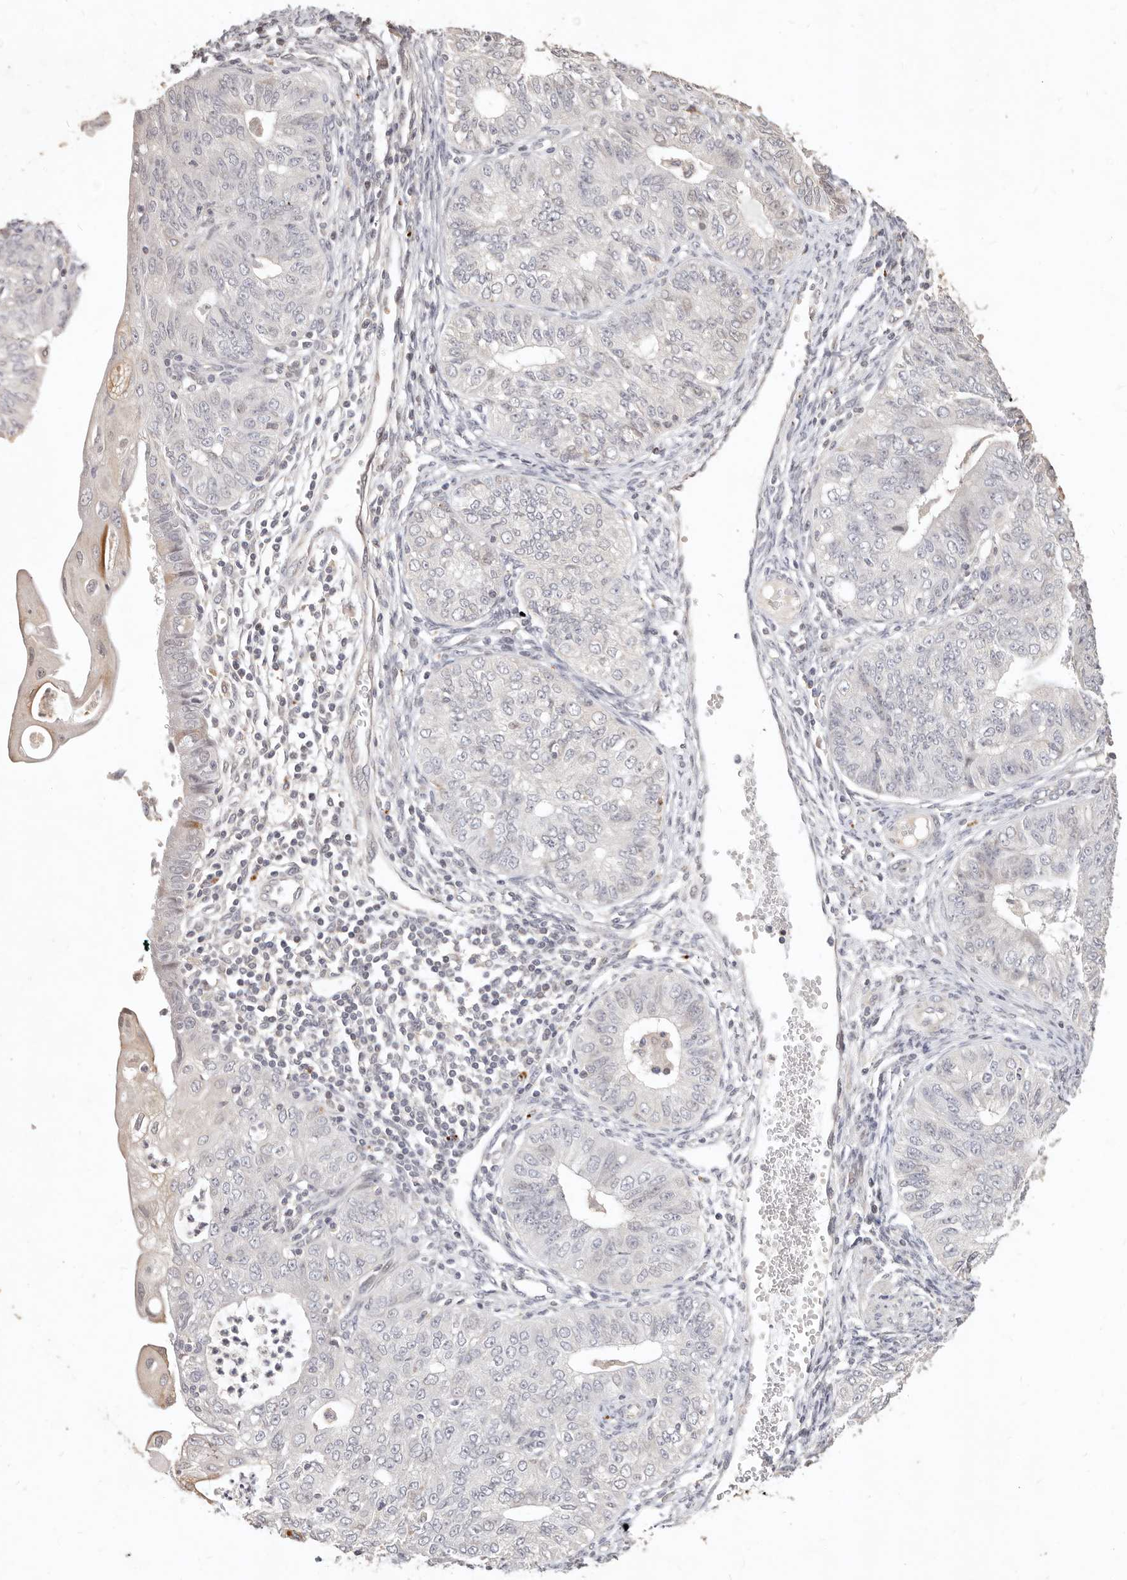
{"staining": {"intensity": "negative", "quantity": "none", "location": "none"}, "tissue": "endometrial cancer", "cell_type": "Tumor cells", "image_type": "cancer", "snomed": [{"axis": "morphology", "description": "Adenocarcinoma, NOS"}, {"axis": "topography", "description": "Endometrium"}], "caption": "This is a photomicrograph of immunohistochemistry (IHC) staining of endometrial cancer (adenocarcinoma), which shows no positivity in tumor cells.", "gene": "KIF9", "patient": {"sex": "female", "age": 32}}